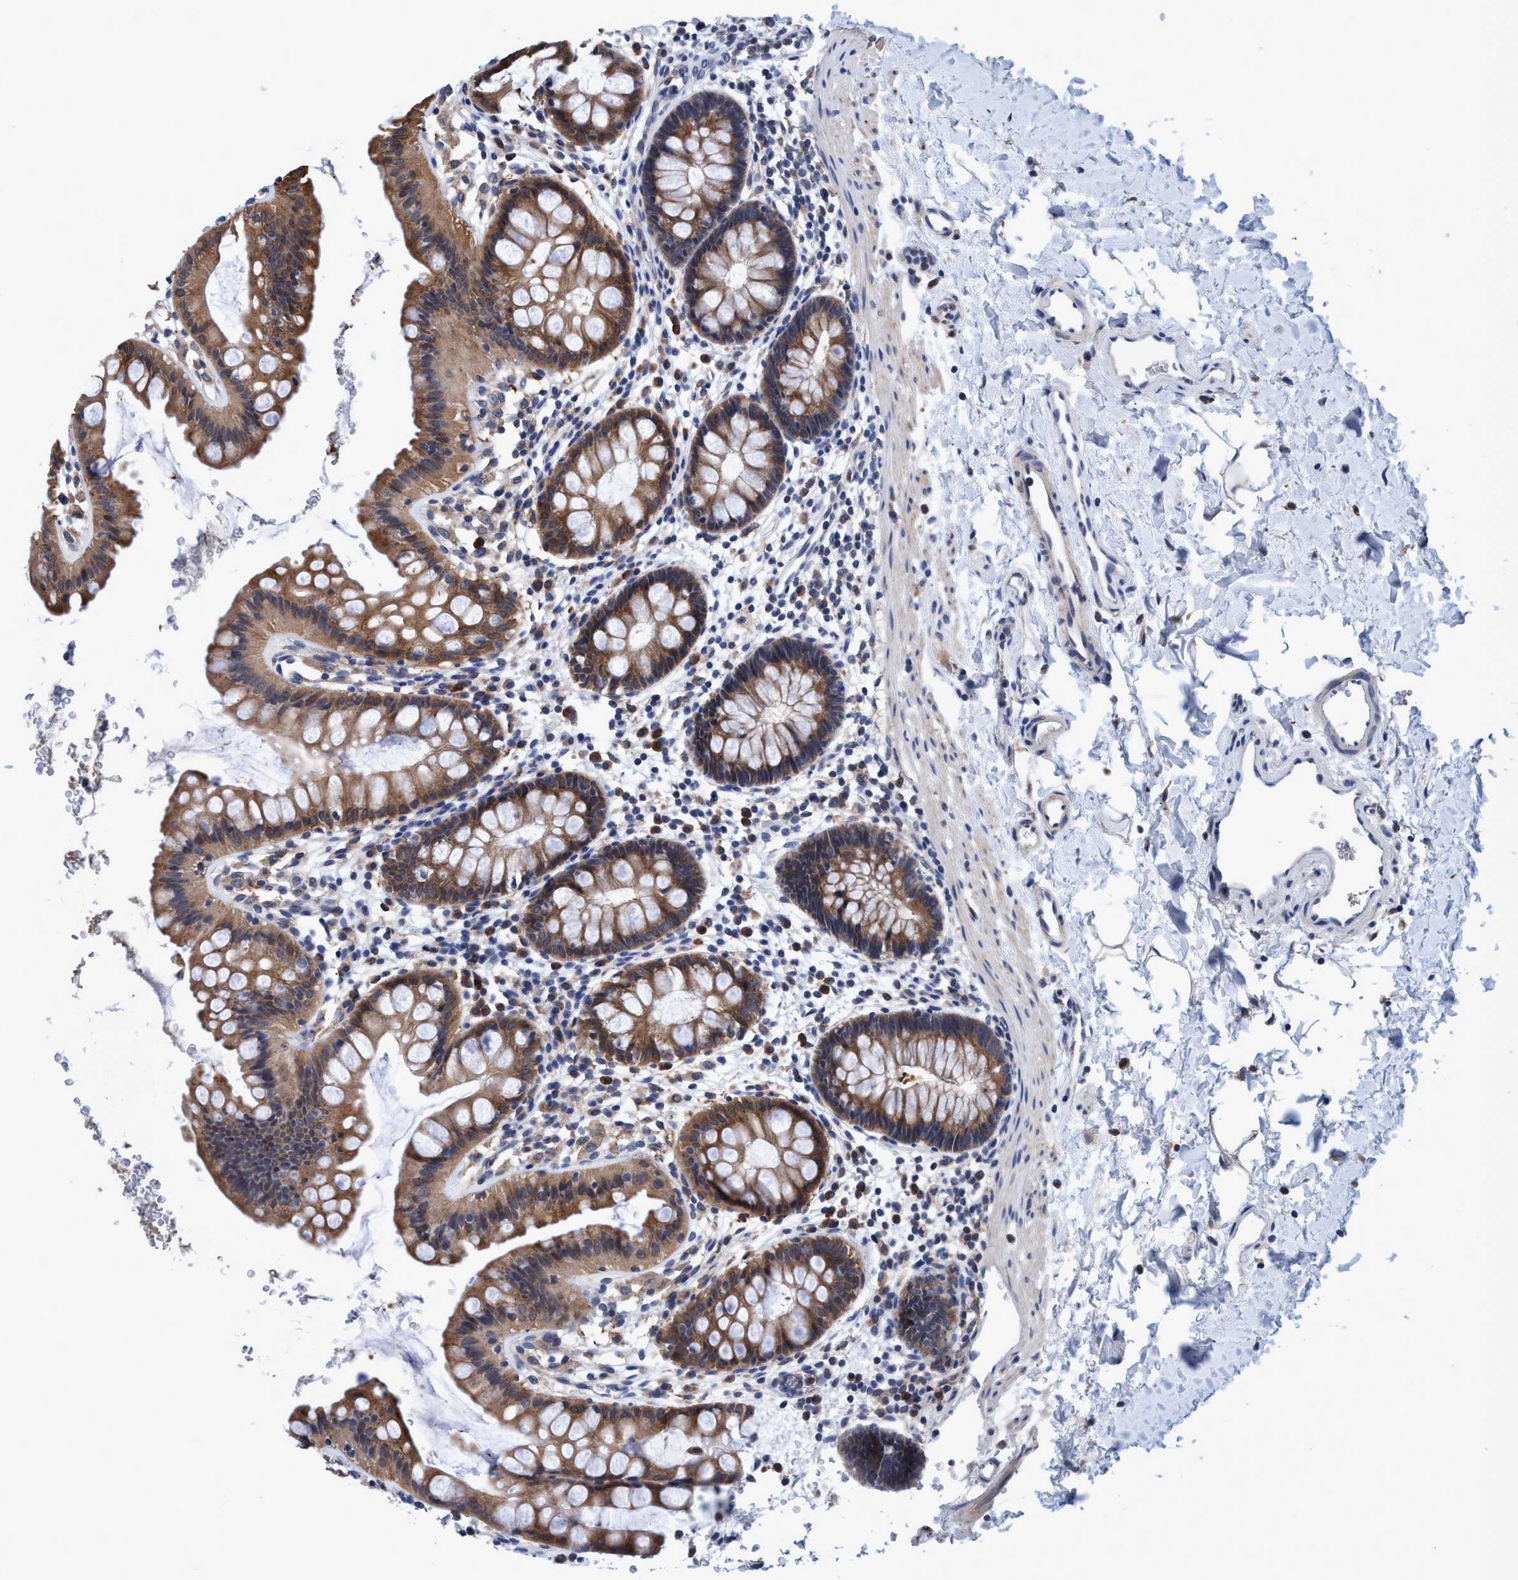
{"staining": {"intensity": "moderate", "quantity": ">75%", "location": "cytoplasmic/membranous"}, "tissue": "rectum", "cell_type": "Glandular cells", "image_type": "normal", "snomed": [{"axis": "morphology", "description": "Normal tissue, NOS"}, {"axis": "topography", "description": "Rectum"}], "caption": "Protein expression by immunohistochemistry exhibits moderate cytoplasmic/membranous expression in approximately >75% of glandular cells in normal rectum.", "gene": "CALCOCO2", "patient": {"sex": "female", "age": 24}}